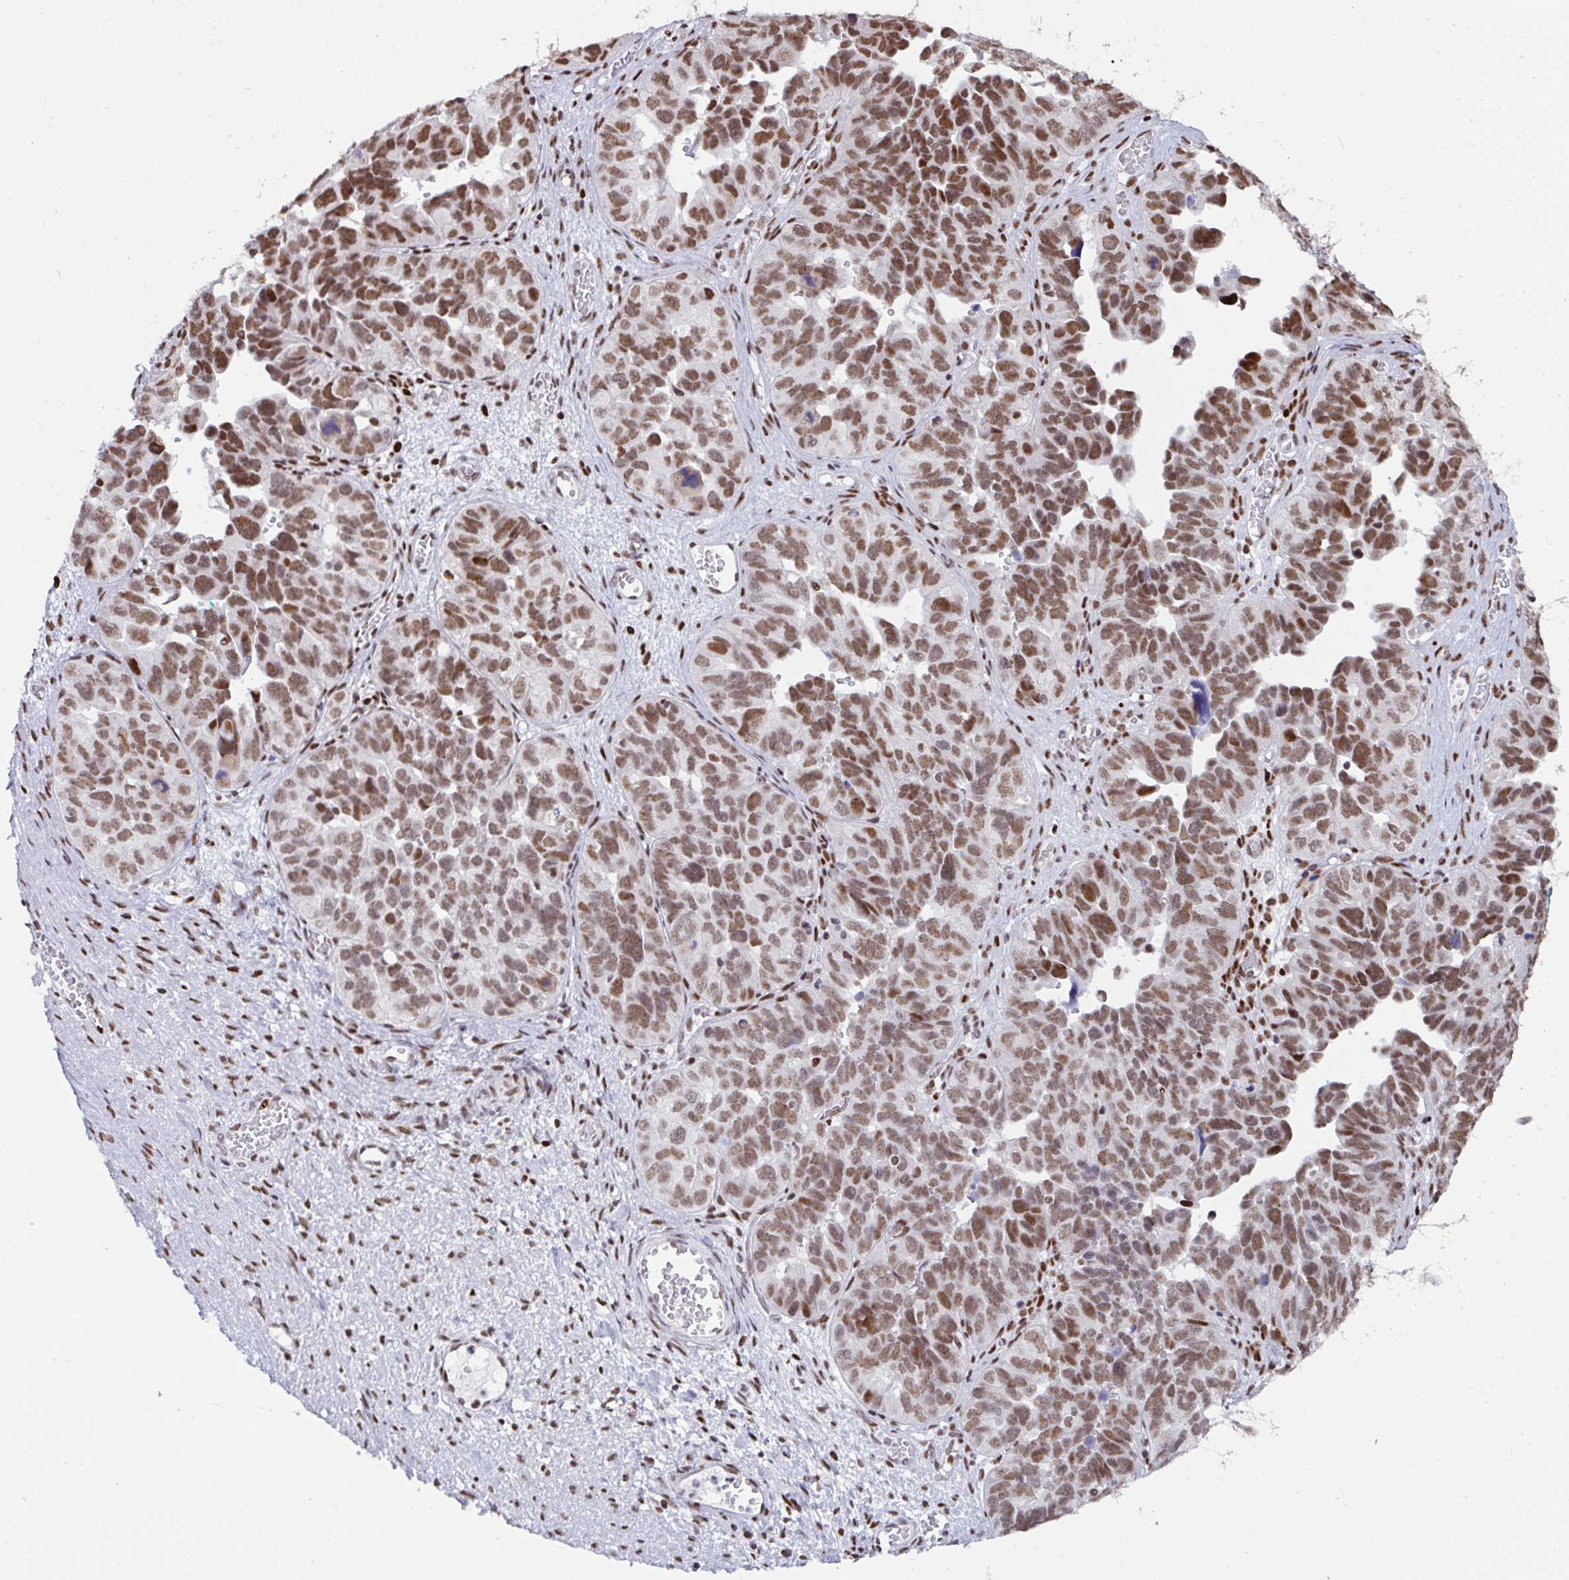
{"staining": {"intensity": "moderate", "quantity": ">75%", "location": "nuclear"}, "tissue": "ovarian cancer", "cell_type": "Tumor cells", "image_type": "cancer", "snomed": [{"axis": "morphology", "description": "Cystadenocarcinoma, serous, NOS"}, {"axis": "topography", "description": "Ovary"}], "caption": "Moderate nuclear positivity for a protein is seen in approximately >75% of tumor cells of serous cystadenocarcinoma (ovarian) using immunohistochemistry (IHC).", "gene": "CLP1", "patient": {"sex": "female", "age": 64}}